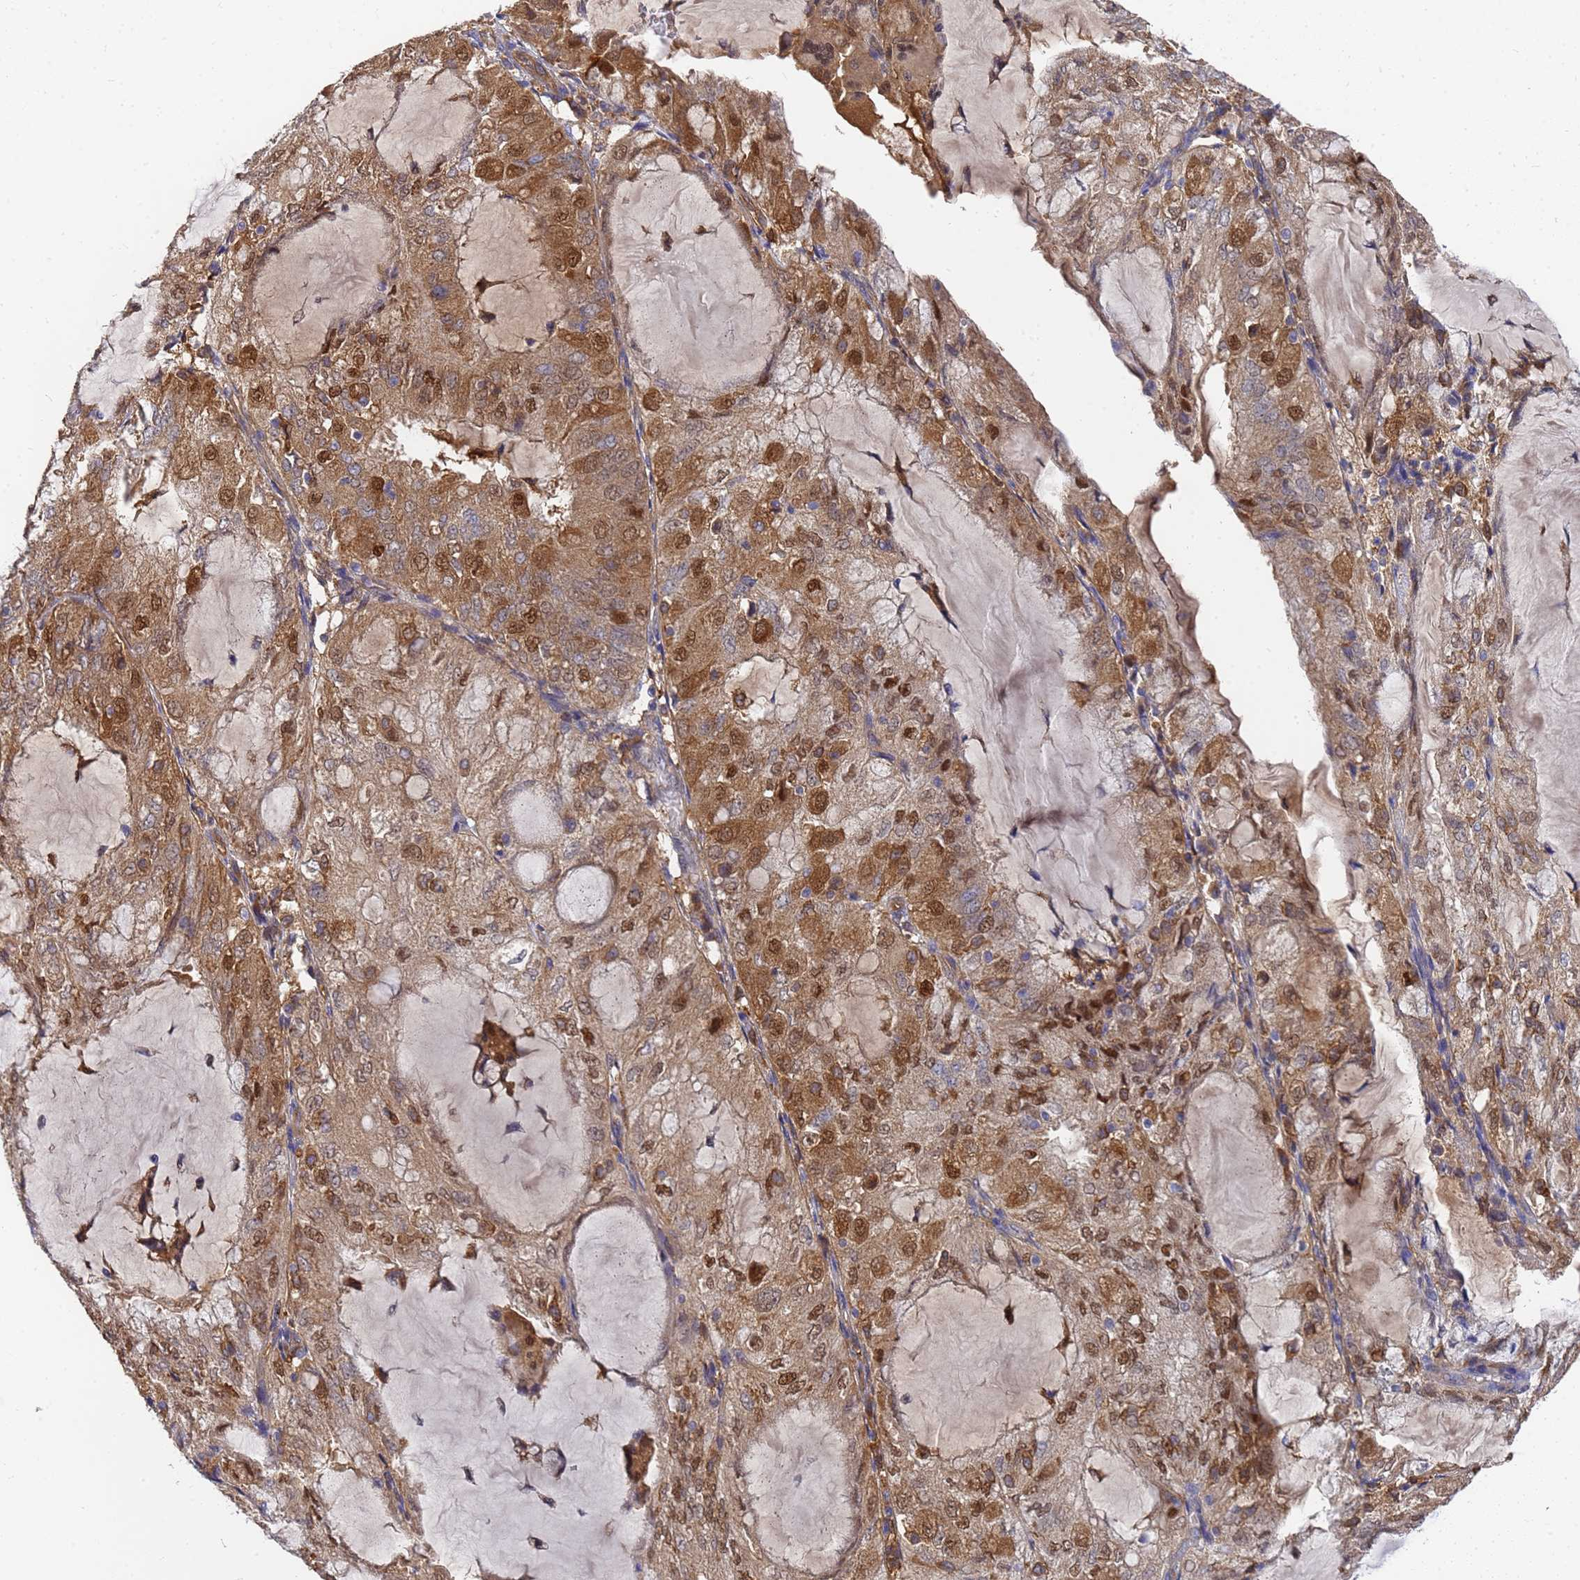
{"staining": {"intensity": "moderate", "quantity": ">75%", "location": "cytoplasmic/membranous,nuclear"}, "tissue": "endometrial cancer", "cell_type": "Tumor cells", "image_type": "cancer", "snomed": [{"axis": "morphology", "description": "Adenocarcinoma, NOS"}, {"axis": "topography", "description": "Endometrium"}], "caption": "Immunohistochemical staining of endometrial cancer (adenocarcinoma) reveals moderate cytoplasmic/membranous and nuclear protein expression in approximately >75% of tumor cells.", "gene": "SLC35E2B", "patient": {"sex": "female", "age": 81}}